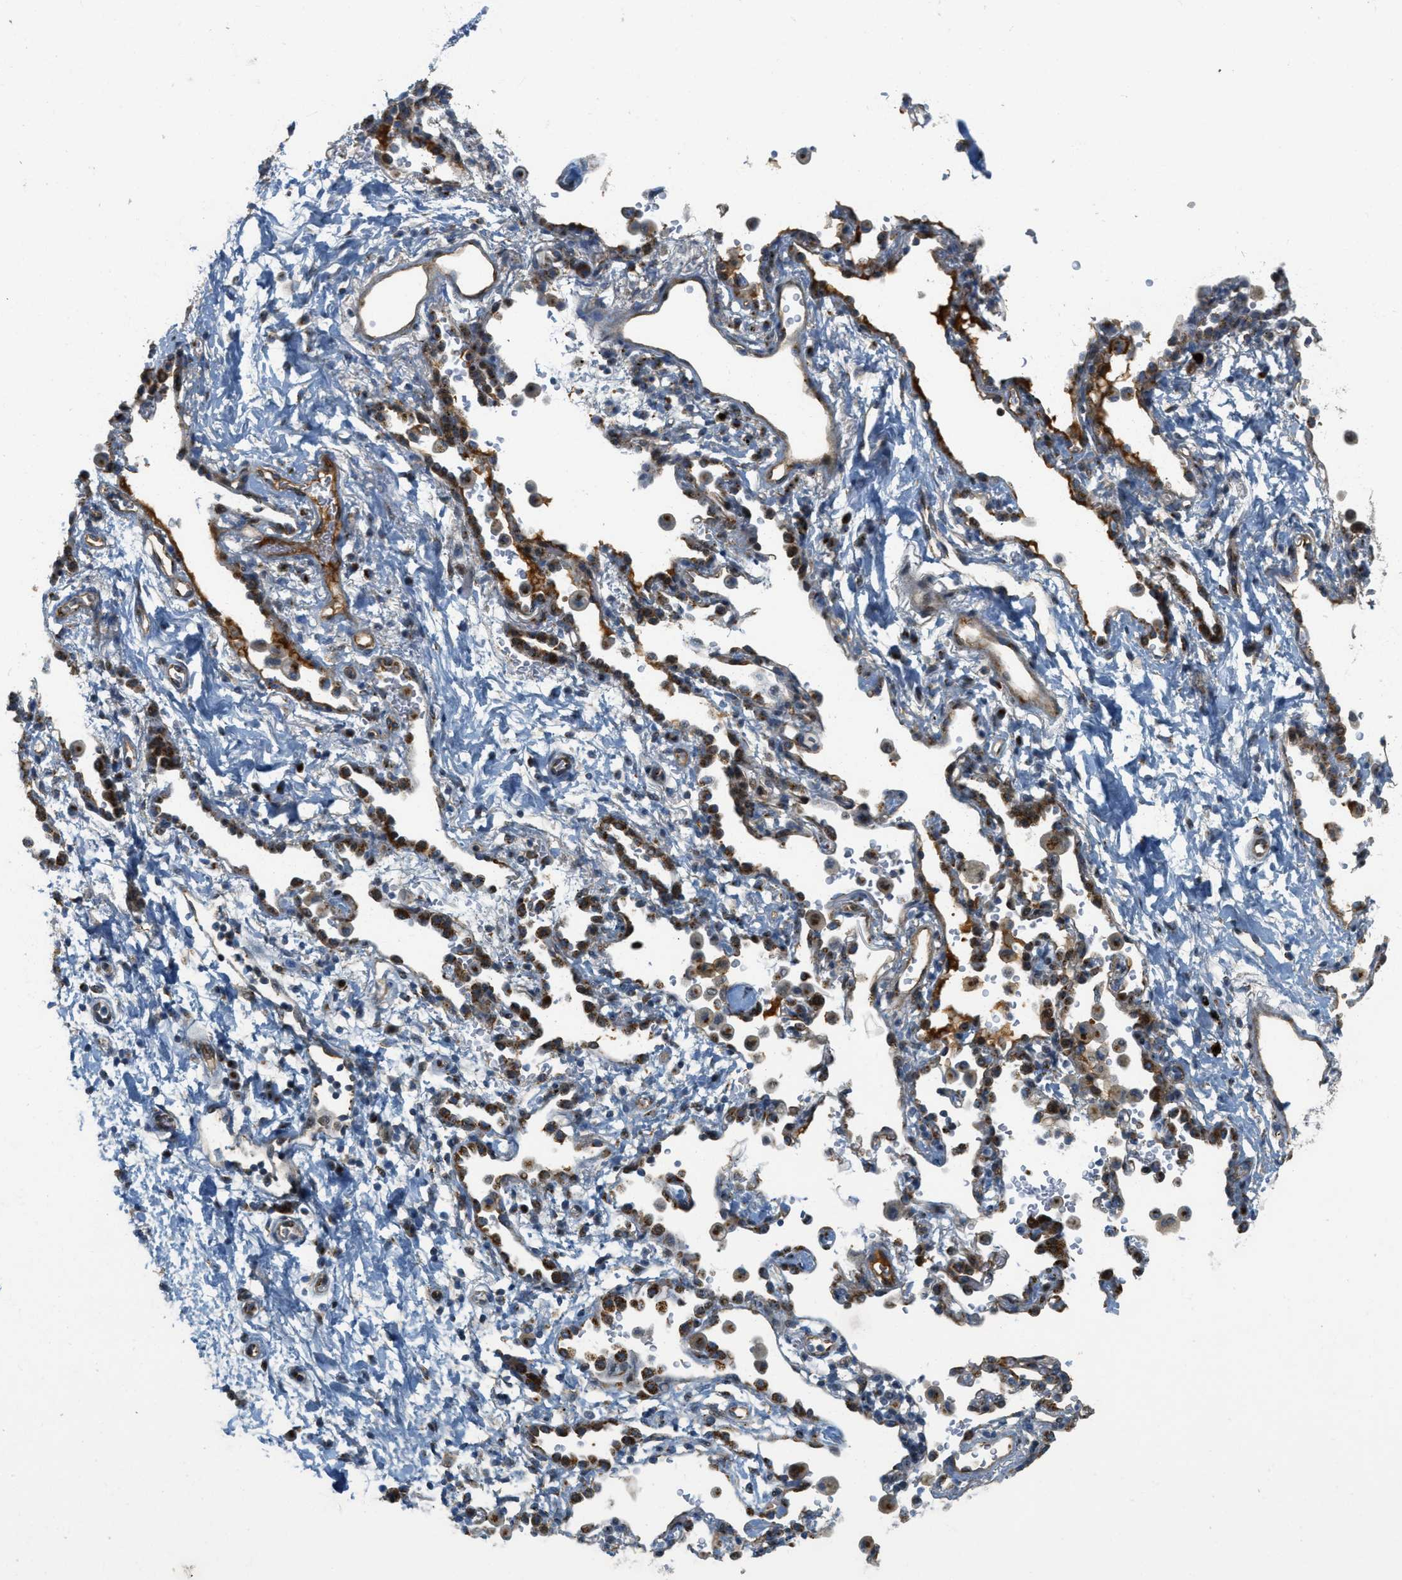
{"staining": {"intensity": "moderate", "quantity": "<25%", "location": "cytoplasmic/membranous"}, "tissue": "adipose tissue", "cell_type": "Adipocytes", "image_type": "normal", "snomed": [{"axis": "morphology", "description": "Normal tissue, NOS"}, {"axis": "topography", "description": "Cartilage tissue"}, {"axis": "topography", "description": "Bronchus"}], "caption": "Immunohistochemical staining of benign adipose tissue shows low levels of moderate cytoplasmic/membranous staining in about <25% of adipocytes.", "gene": "ZFPL1", "patient": {"sex": "female", "age": 53}}